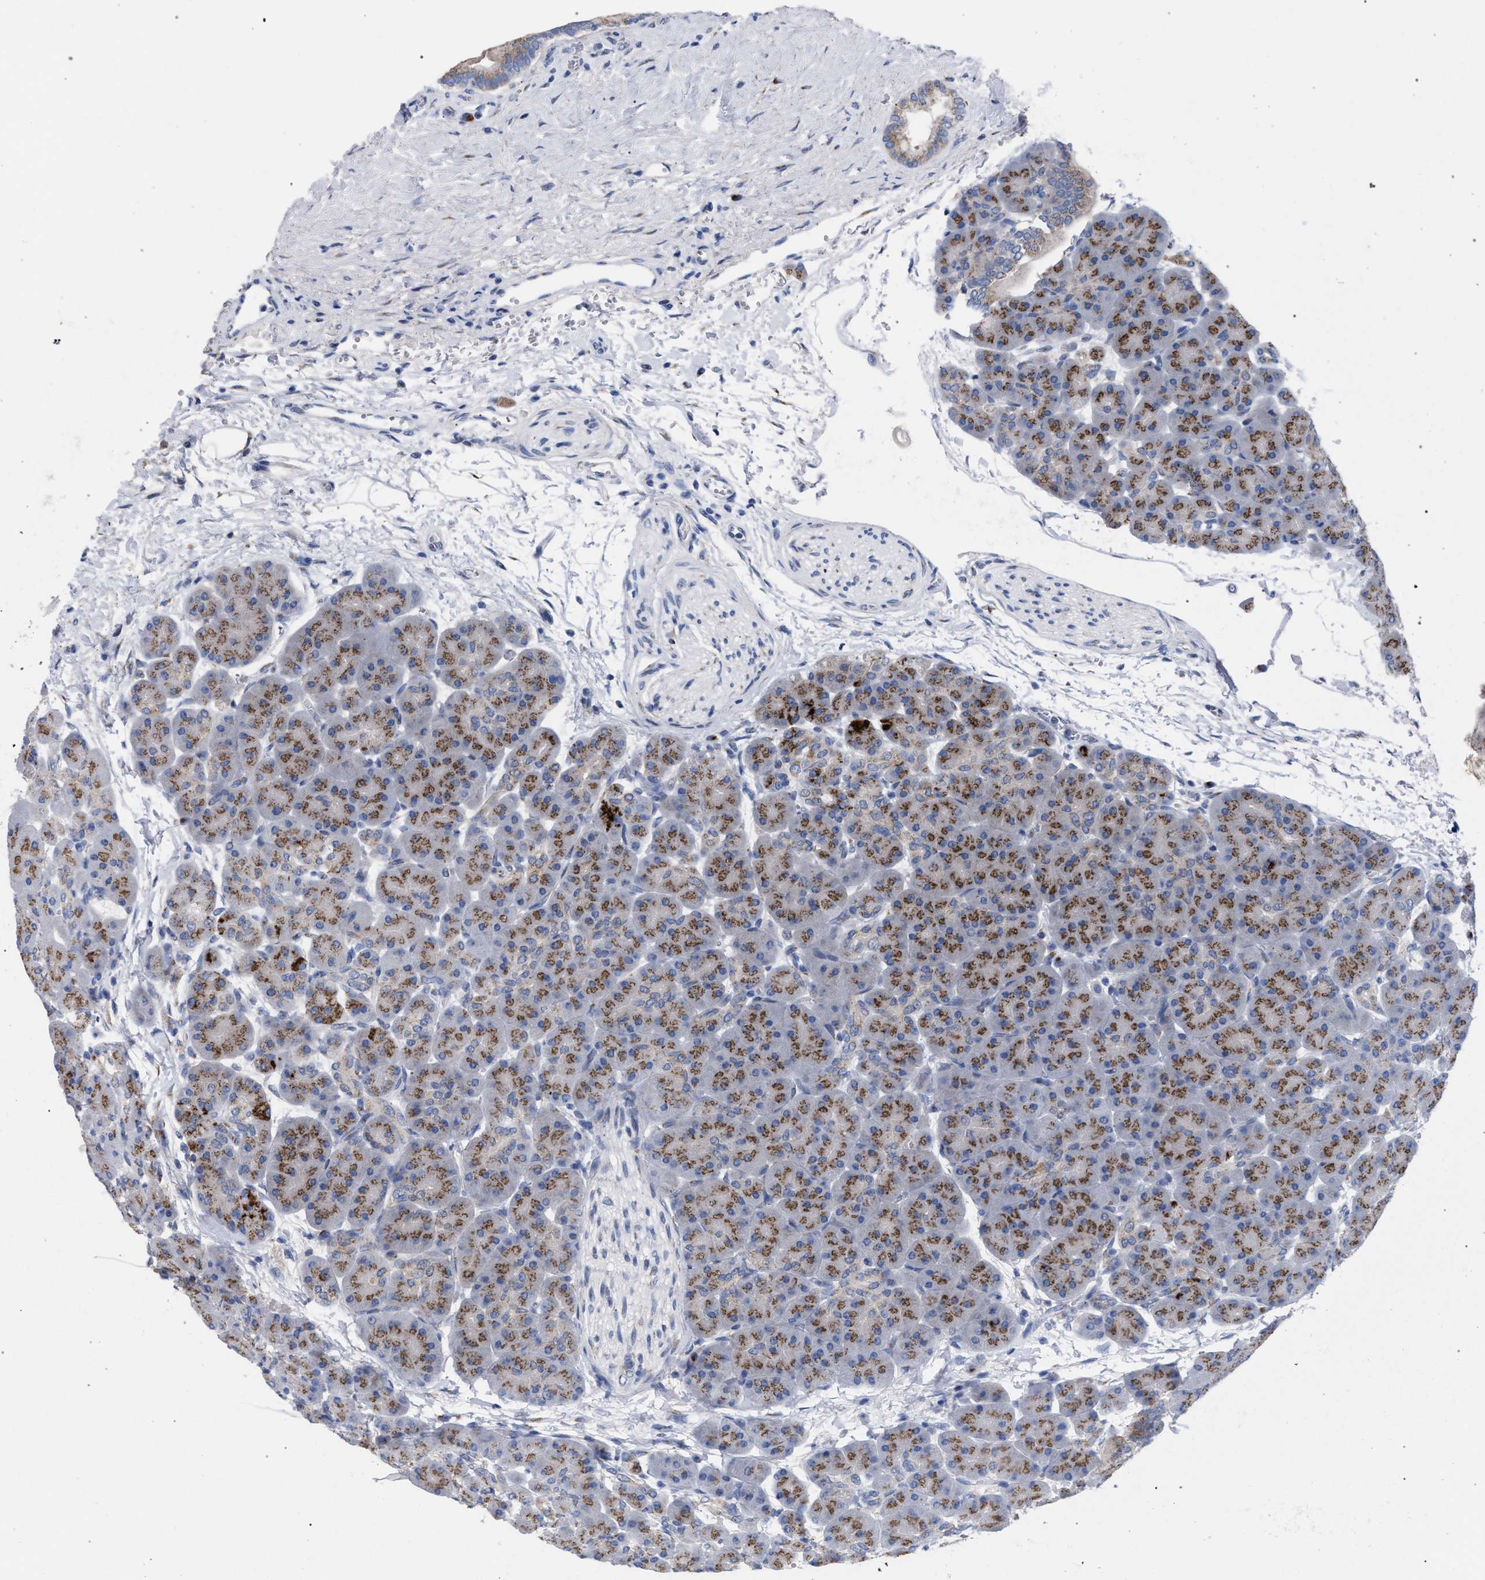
{"staining": {"intensity": "moderate", "quantity": ">75%", "location": "cytoplasmic/membranous"}, "tissue": "pancreas", "cell_type": "Exocrine glandular cells", "image_type": "normal", "snomed": [{"axis": "morphology", "description": "Normal tissue, NOS"}, {"axis": "topography", "description": "Pancreas"}], "caption": "Moderate cytoplasmic/membranous expression for a protein is appreciated in about >75% of exocrine glandular cells of normal pancreas using immunohistochemistry.", "gene": "GOLGA2", "patient": {"sex": "male", "age": 66}}